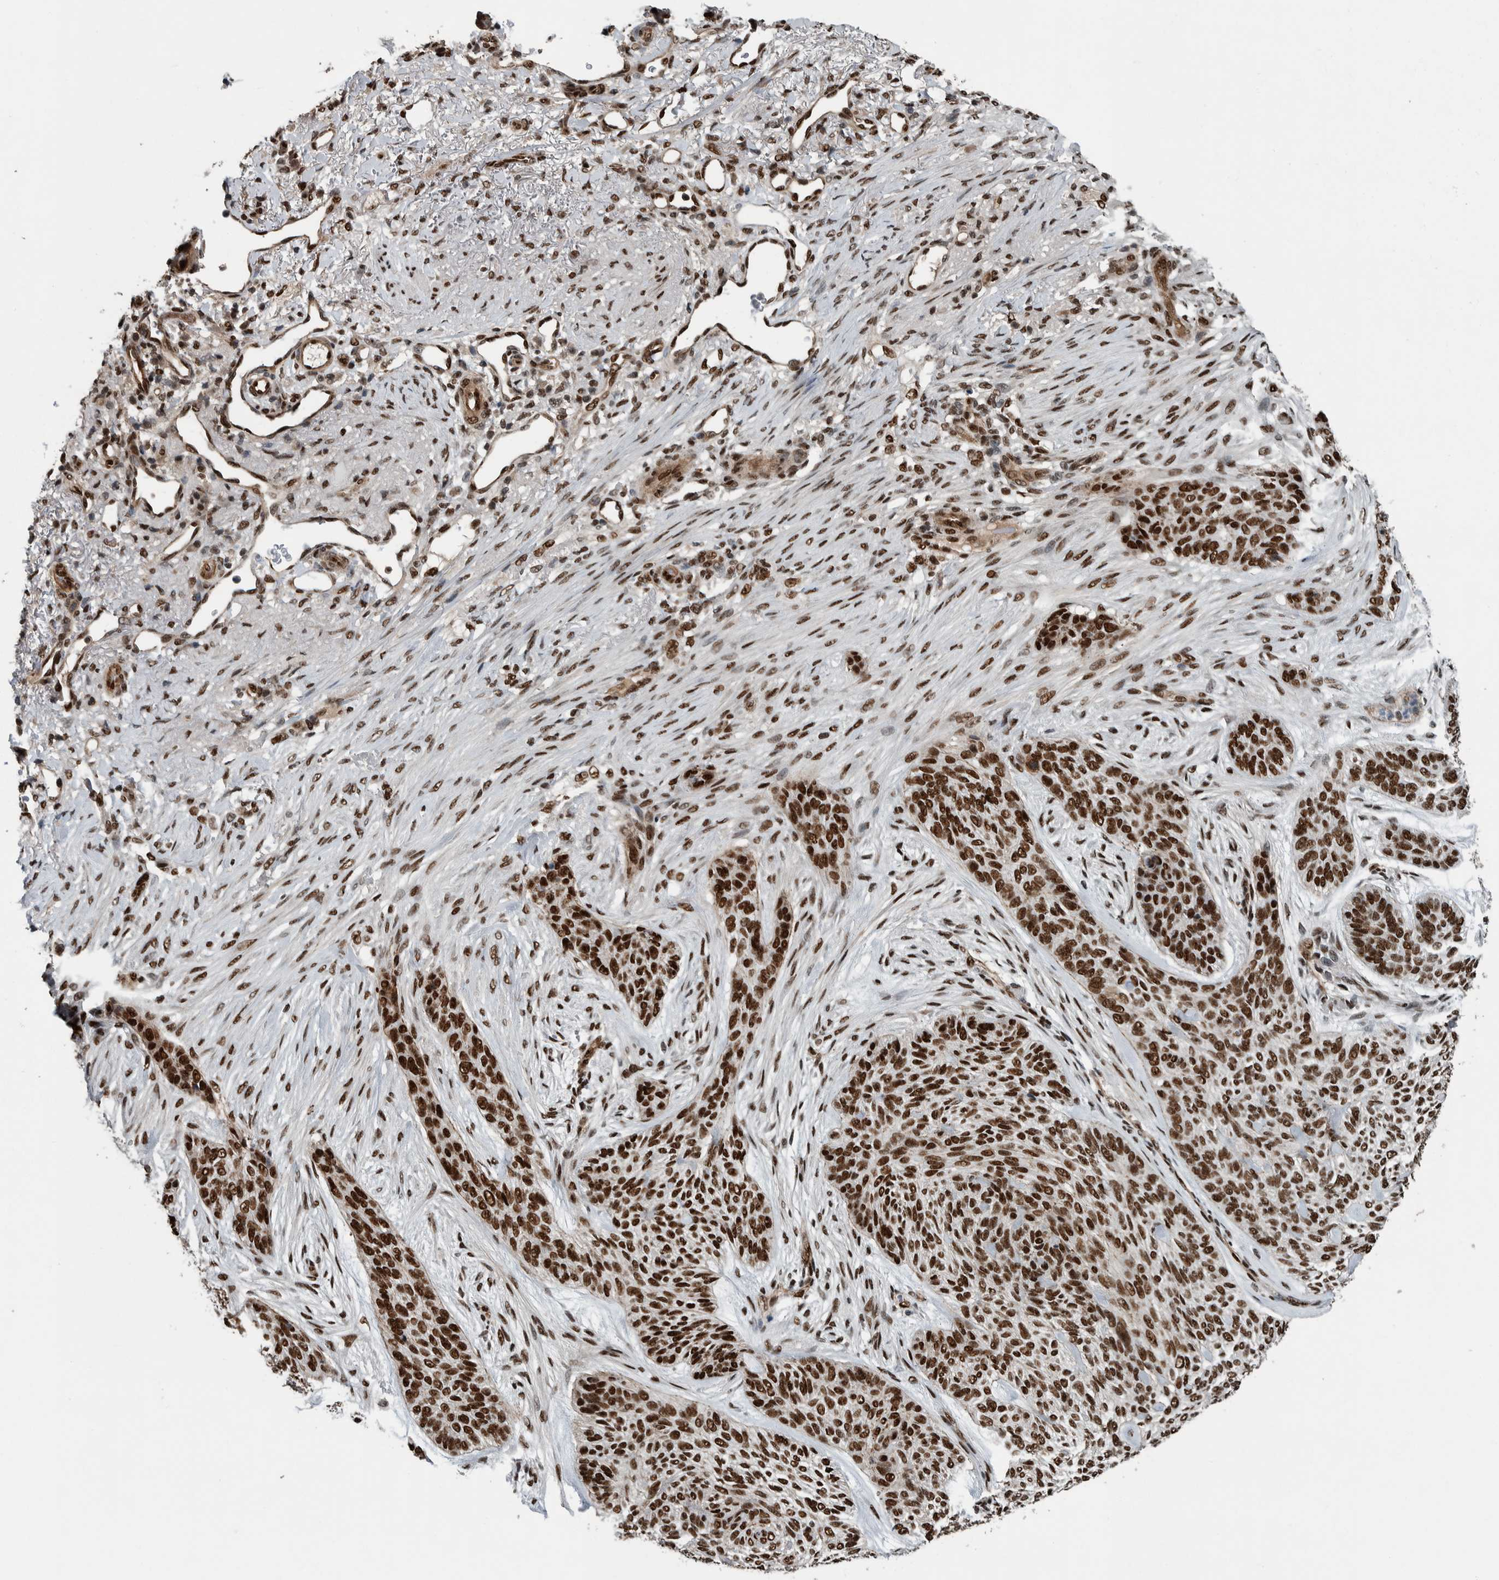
{"staining": {"intensity": "strong", "quantity": ">75%", "location": "nuclear"}, "tissue": "skin cancer", "cell_type": "Tumor cells", "image_type": "cancer", "snomed": [{"axis": "morphology", "description": "Basal cell carcinoma"}, {"axis": "topography", "description": "Skin"}], "caption": "An IHC histopathology image of tumor tissue is shown. Protein staining in brown shows strong nuclear positivity in skin basal cell carcinoma within tumor cells.", "gene": "FAM135B", "patient": {"sex": "male", "age": 55}}